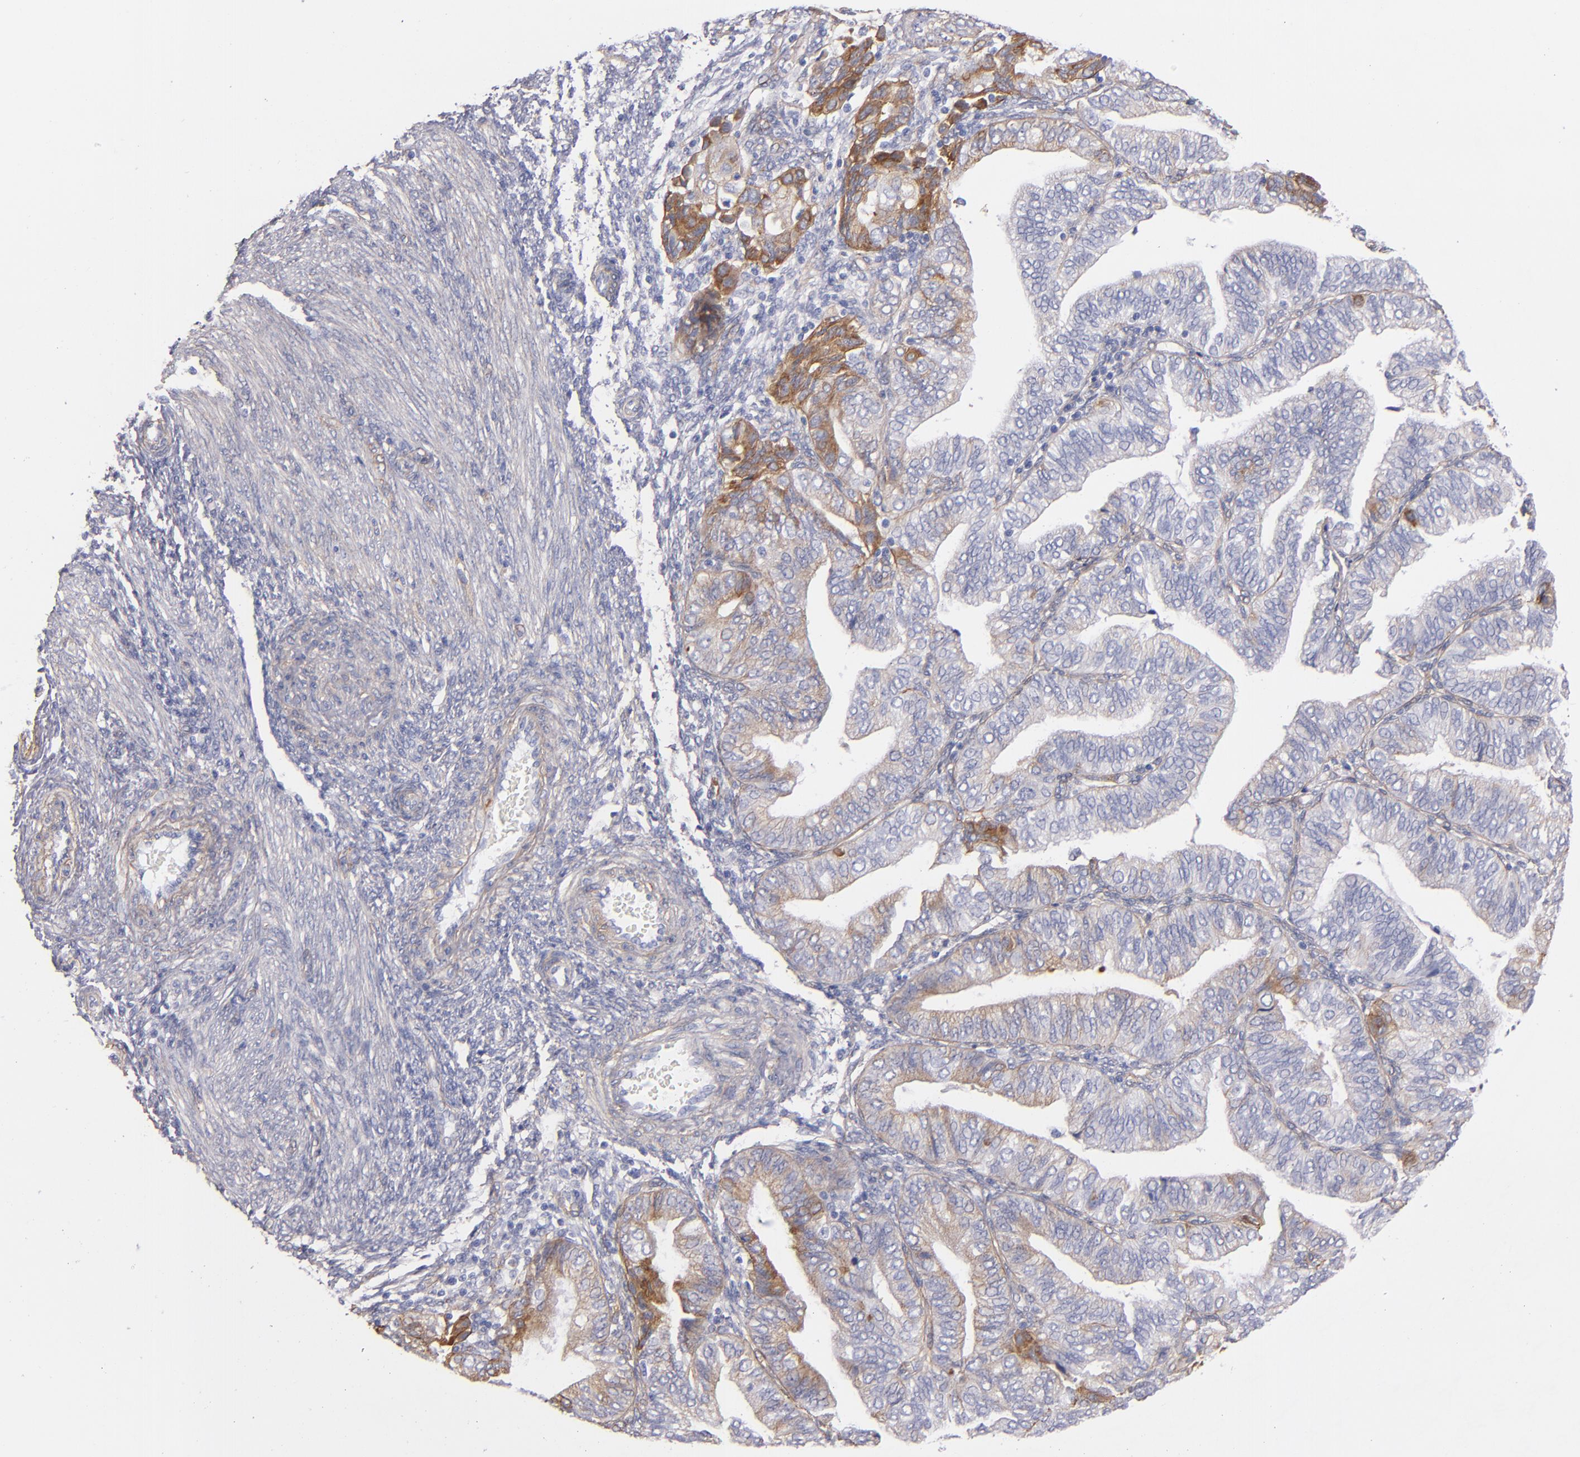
{"staining": {"intensity": "moderate", "quantity": "<25%", "location": "cytoplasmic/membranous"}, "tissue": "endometrial cancer", "cell_type": "Tumor cells", "image_type": "cancer", "snomed": [{"axis": "morphology", "description": "Adenocarcinoma, NOS"}, {"axis": "topography", "description": "Endometrium"}], "caption": "Human endometrial adenocarcinoma stained with a protein marker displays moderate staining in tumor cells.", "gene": "LAMC1", "patient": {"sex": "female", "age": 51}}